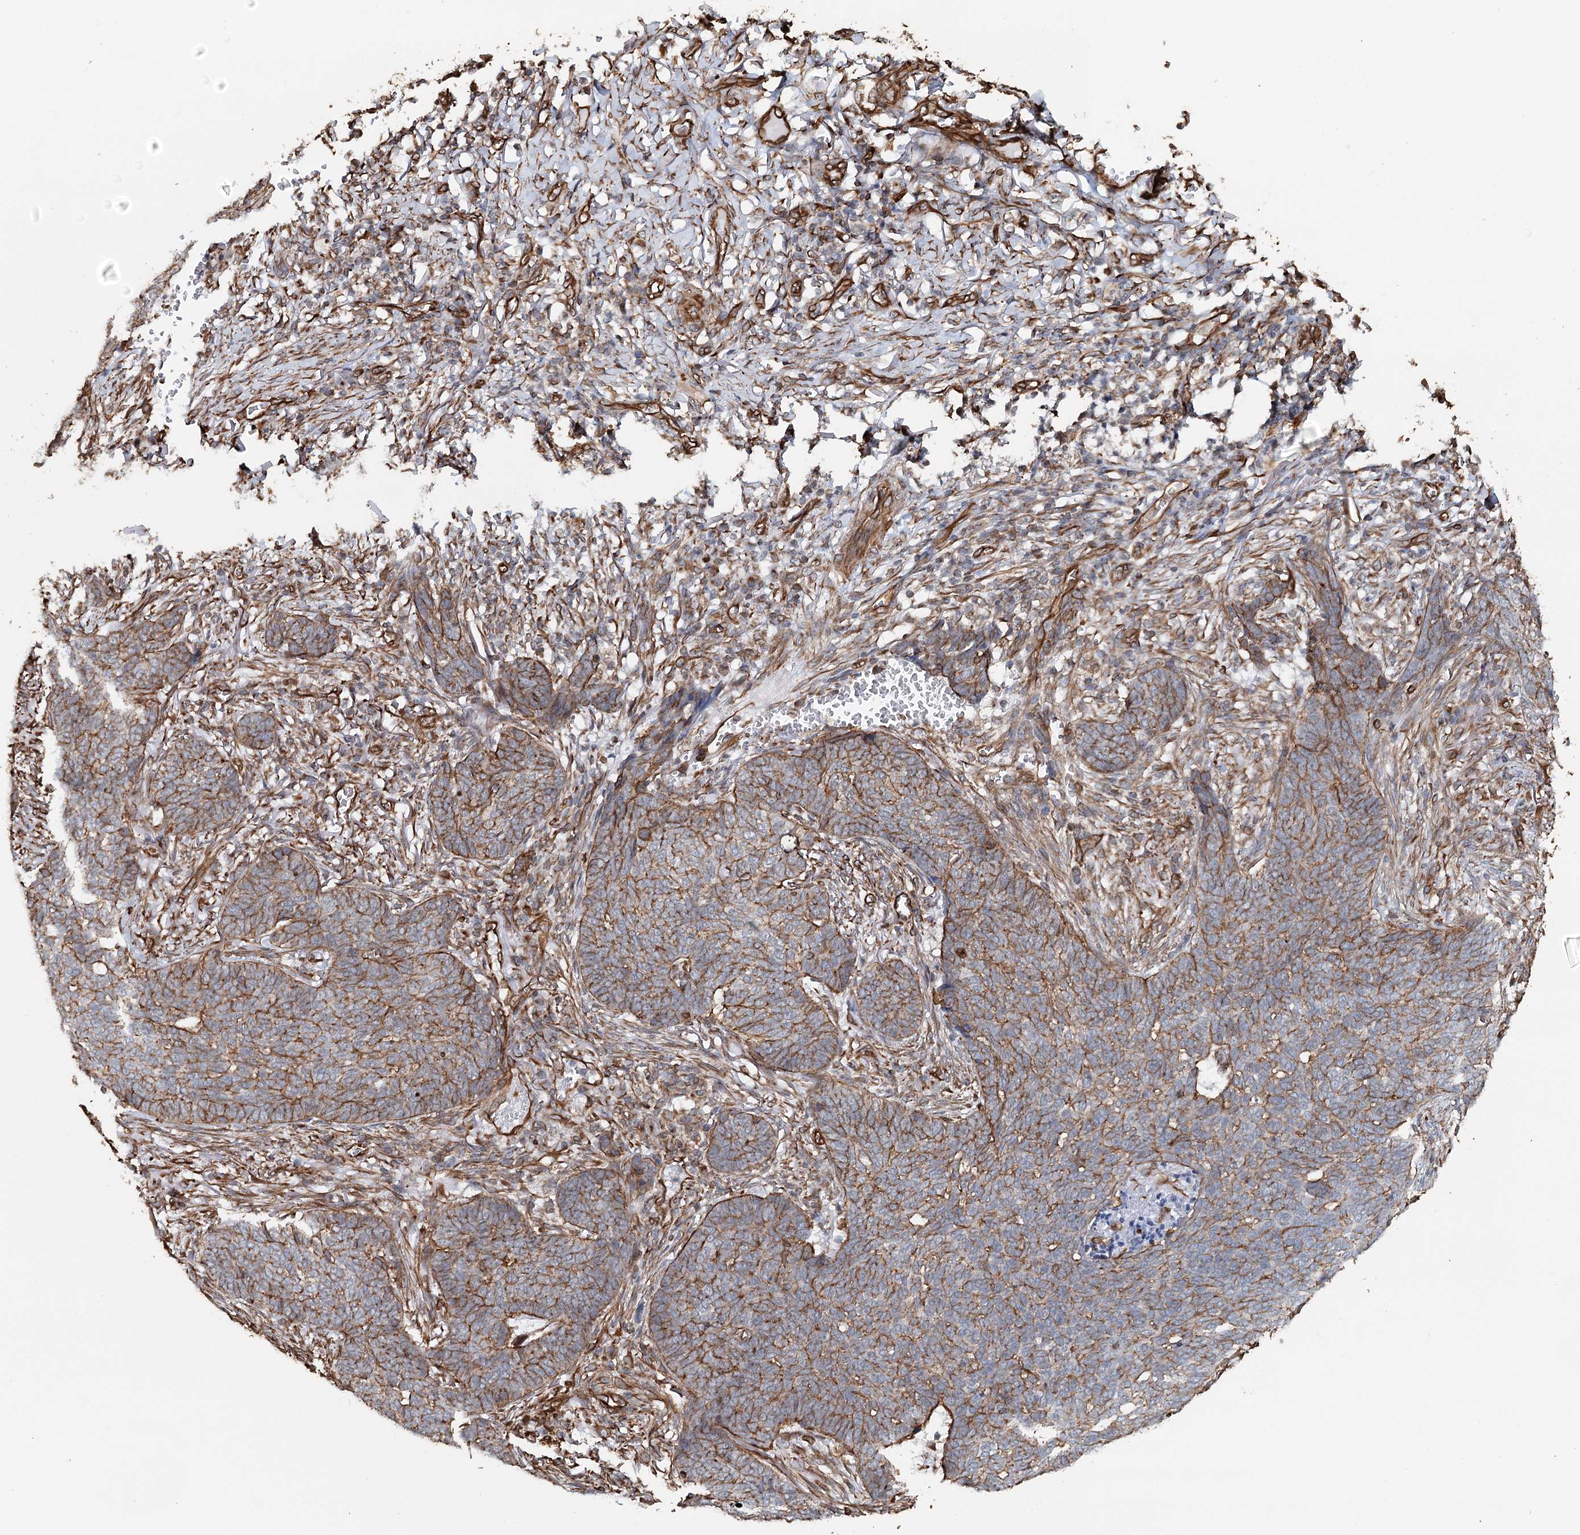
{"staining": {"intensity": "moderate", "quantity": ">75%", "location": "cytoplasmic/membranous"}, "tissue": "skin cancer", "cell_type": "Tumor cells", "image_type": "cancer", "snomed": [{"axis": "morphology", "description": "Basal cell carcinoma"}, {"axis": "topography", "description": "Skin"}], "caption": "Moderate cytoplasmic/membranous protein positivity is seen in about >75% of tumor cells in basal cell carcinoma (skin).", "gene": "SYNPO", "patient": {"sex": "male", "age": 85}}